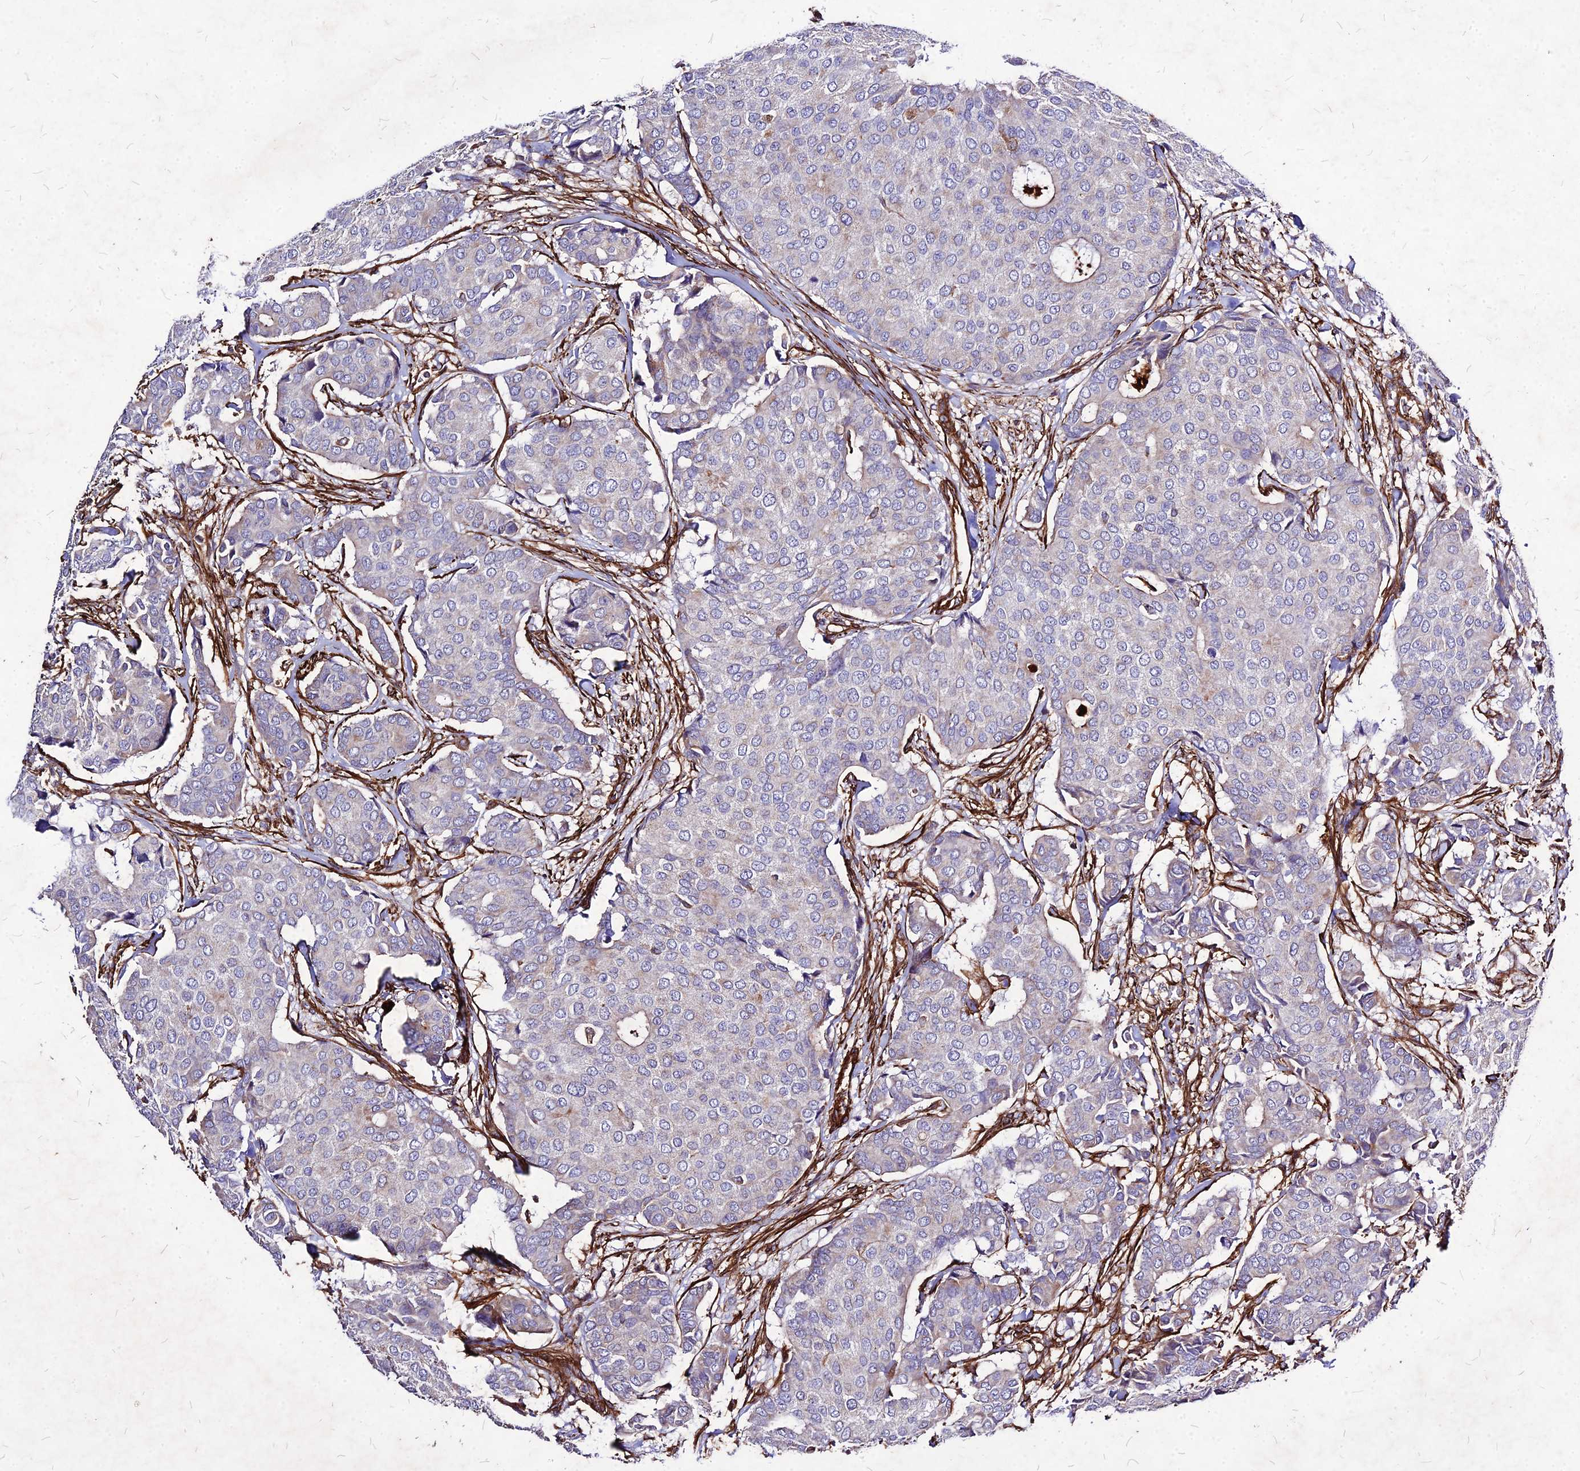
{"staining": {"intensity": "negative", "quantity": "none", "location": "none"}, "tissue": "breast cancer", "cell_type": "Tumor cells", "image_type": "cancer", "snomed": [{"axis": "morphology", "description": "Duct carcinoma"}, {"axis": "topography", "description": "Breast"}], "caption": "Image shows no significant protein expression in tumor cells of breast cancer. (Brightfield microscopy of DAB (3,3'-diaminobenzidine) immunohistochemistry (IHC) at high magnification).", "gene": "EFCC1", "patient": {"sex": "female", "age": 75}}